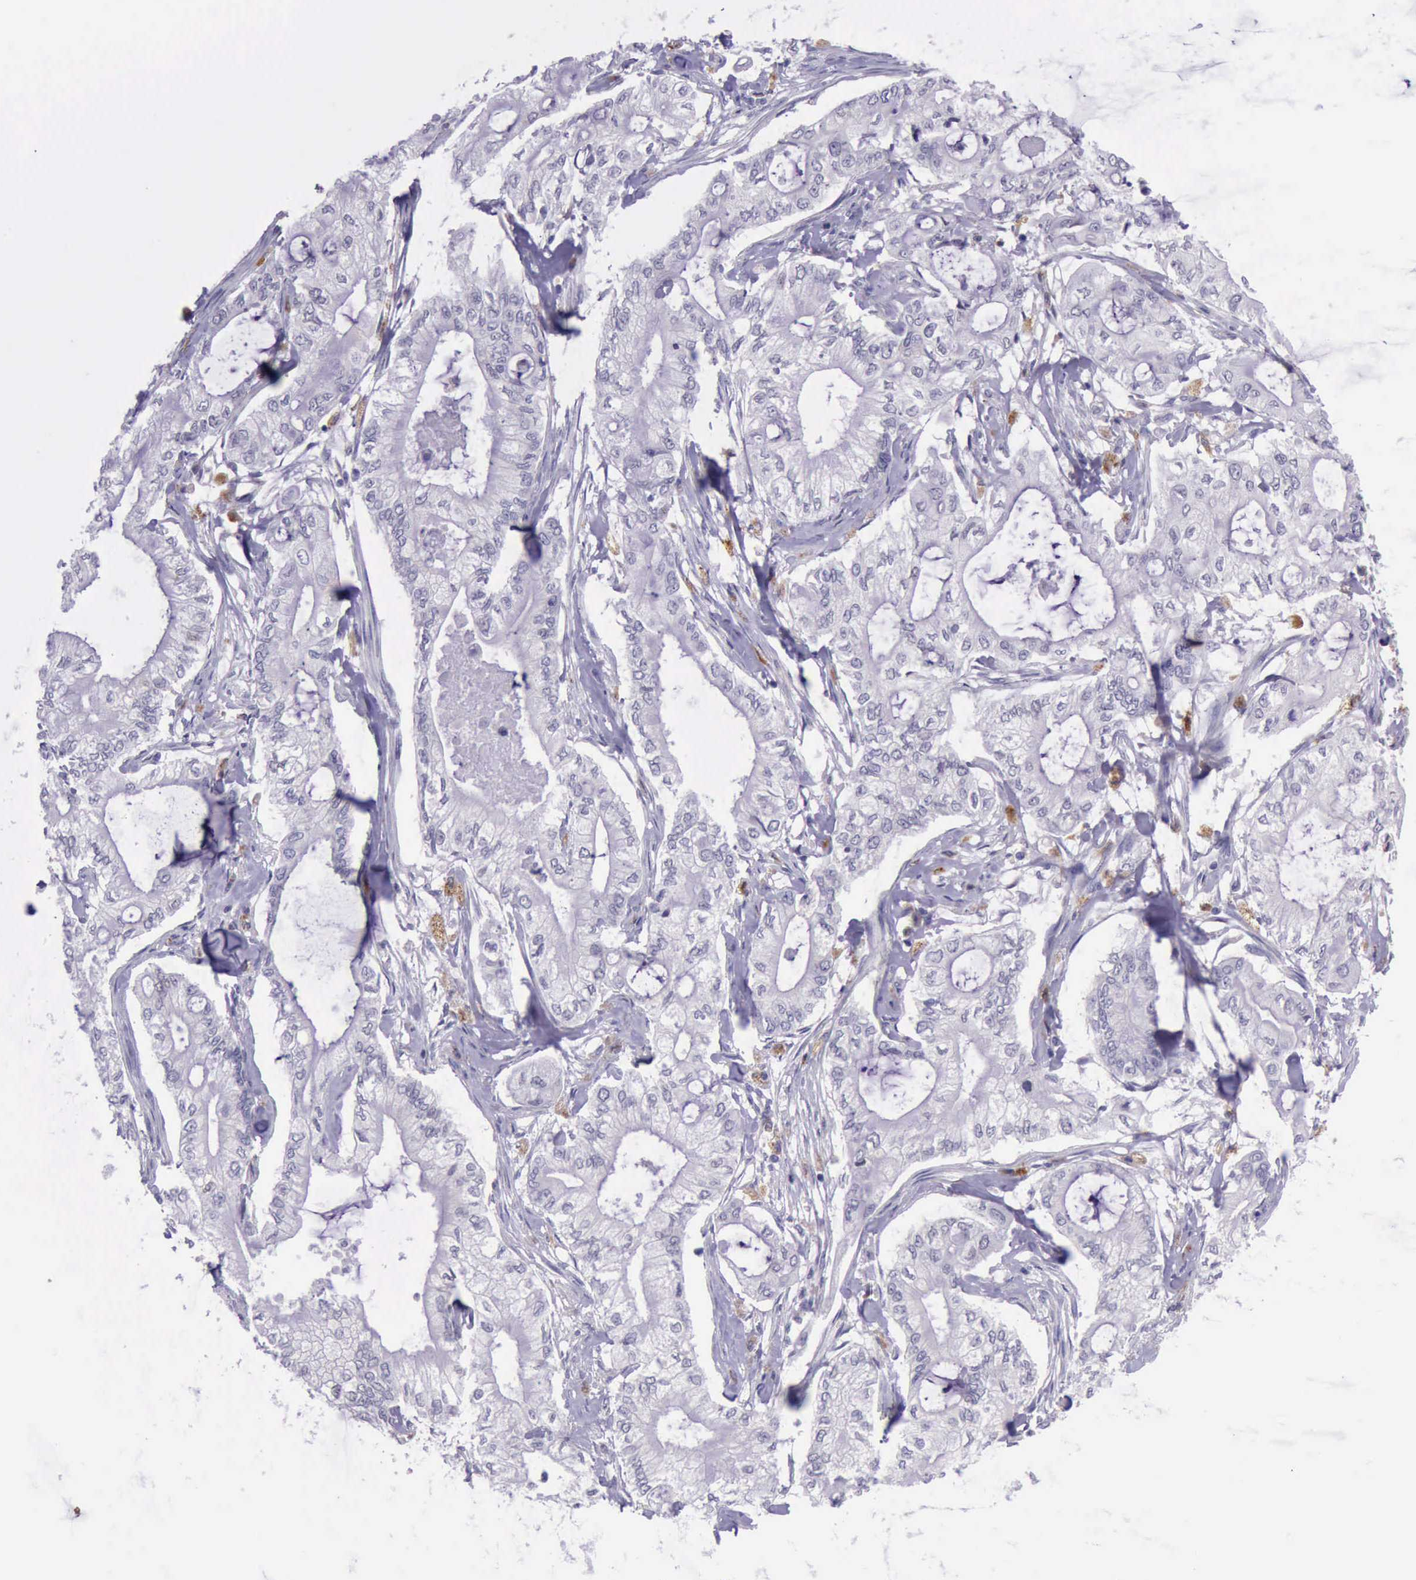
{"staining": {"intensity": "negative", "quantity": "none", "location": "none"}, "tissue": "pancreatic cancer", "cell_type": "Tumor cells", "image_type": "cancer", "snomed": [{"axis": "morphology", "description": "Adenocarcinoma, NOS"}, {"axis": "topography", "description": "Pancreas"}], "caption": "Adenocarcinoma (pancreatic) was stained to show a protein in brown. There is no significant expression in tumor cells. Brightfield microscopy of immunohistochemistry (IHC) stained with DAB (3,3'-diaminobenzidine) (brown) and hematoxylin (blue), captured at high magnification.", "gene": "GLA", "patient": {"sex": "male", "age": 79}}